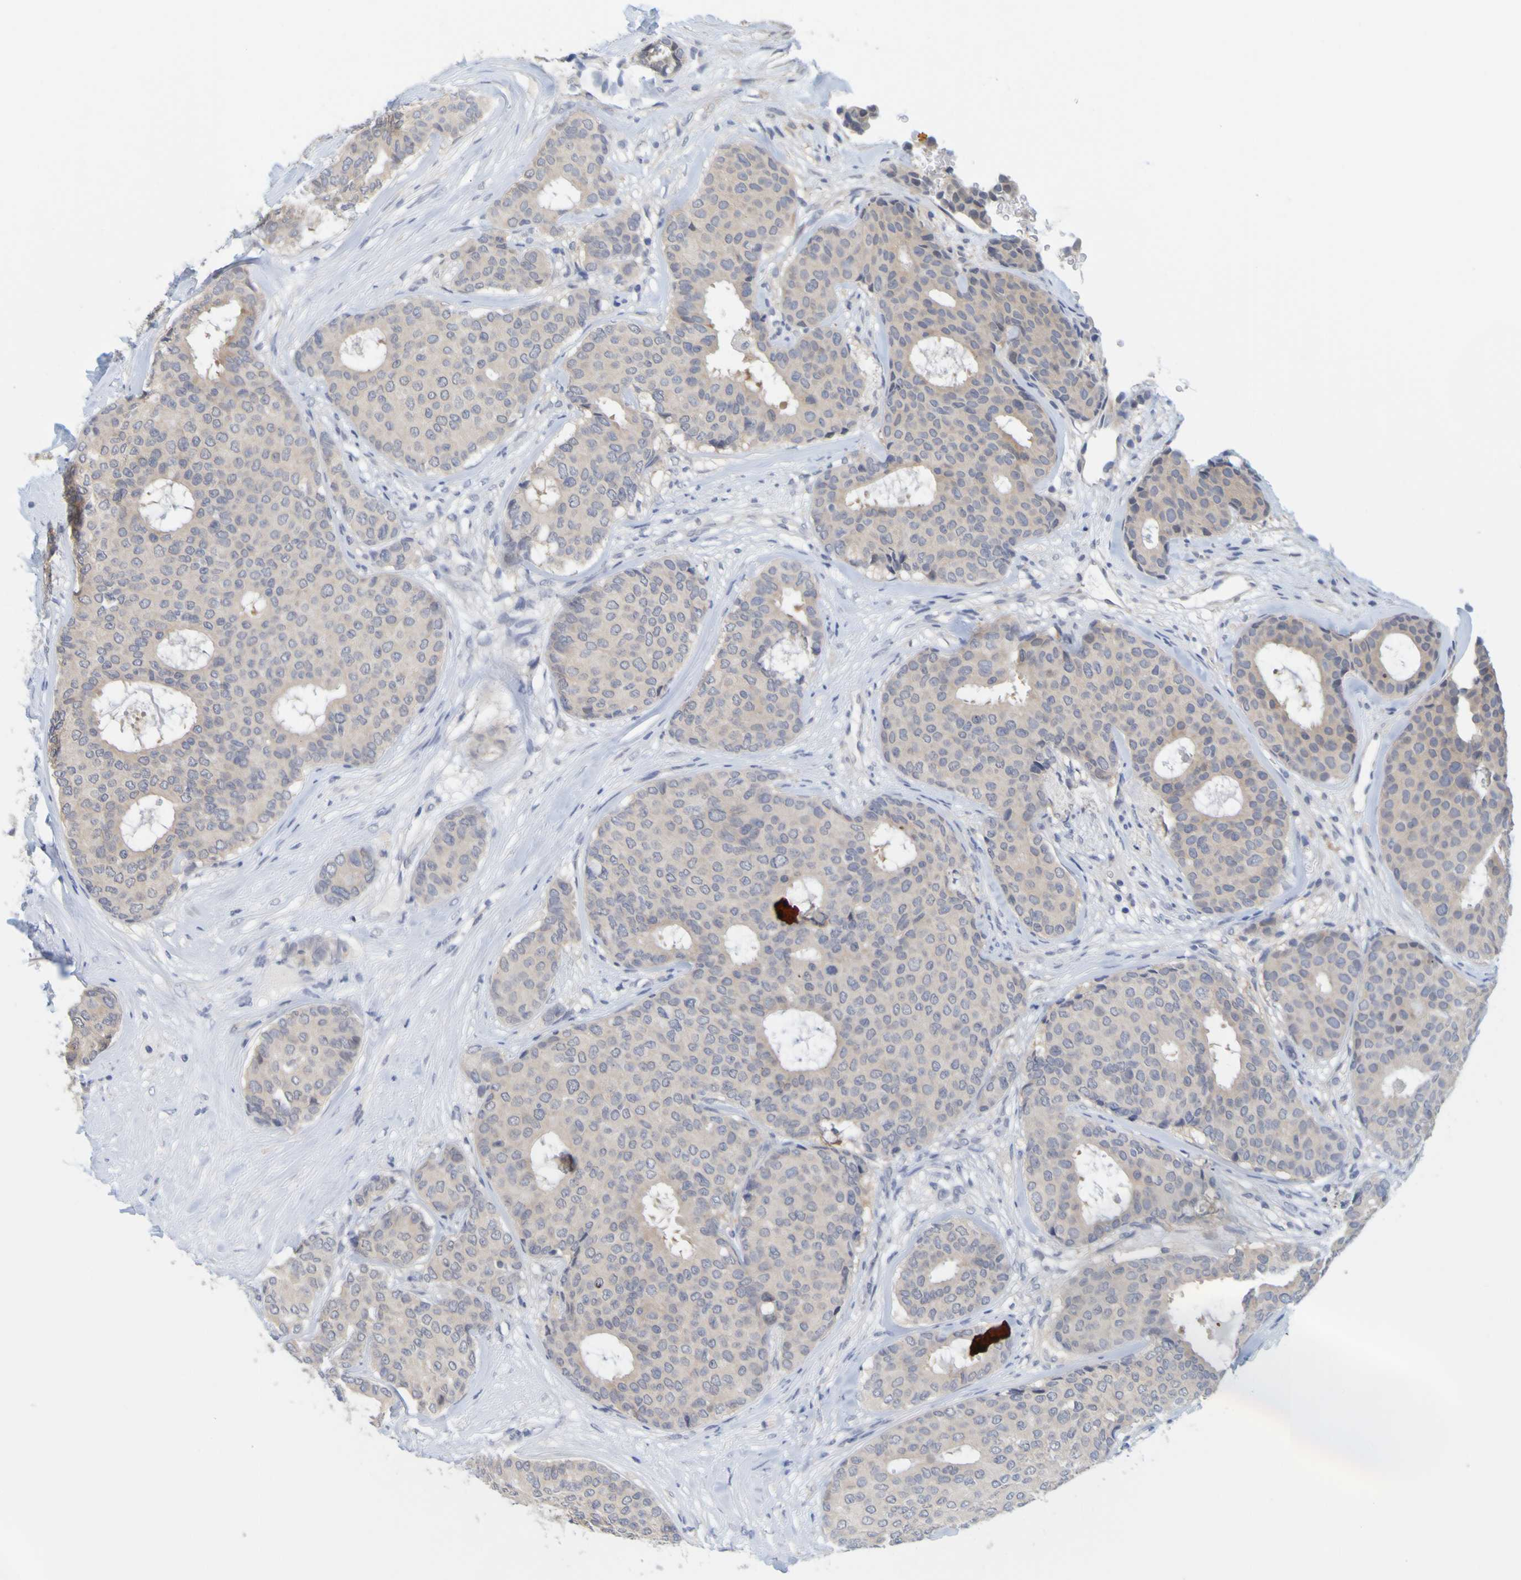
{"staining": {"intensity": "negative", "quantity": "none", "location": "none"}, "tissue": "breast cancer", "cell_type": "Tumor cells", "image_type": "cancer", "snomed": [{"axis": "morphology", "description": "Duct carcinoma"}, {"axis": "topography", "description": "Breast"}], "caption": "An image of breast cancer stained for a protein reveals no brown staining in tumor cells. (DAB (3,3'-diaminobenzidine) immunohistochemistry (IHC) with hematoxylin counter stain).", "gene": "ENDOU", "patient": {"sex": "female", "age": 75}}